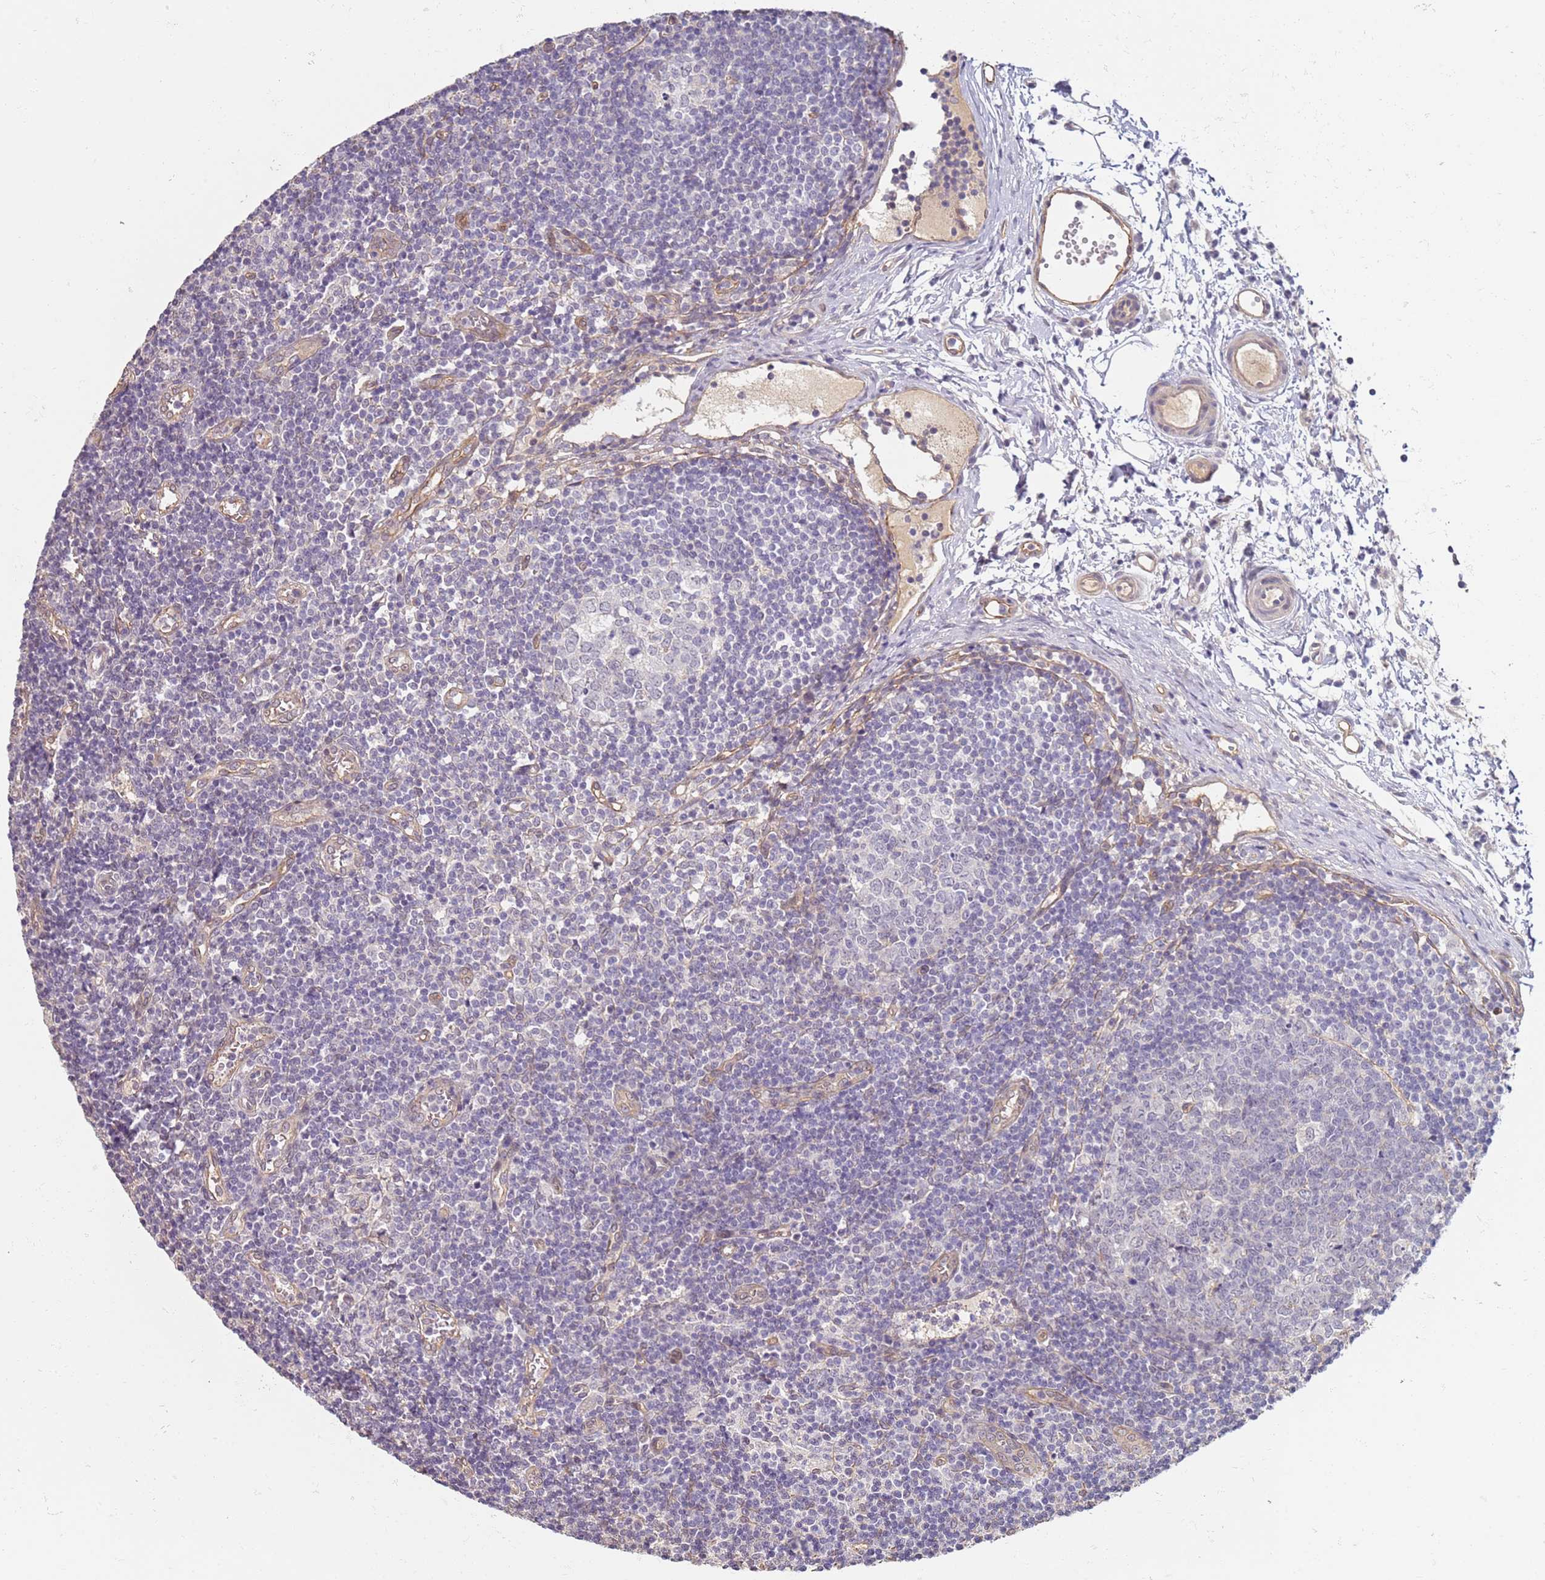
{"staining": {"intensity": "negative", "quantity": "none", "location": "none"}, "tissue": "lymph node", "cell_type": "Germinal center cells", "image_type": "normal", "snomed": [{"axis": "morphology", "description": "Normal tissue, NOS"}, {"axis": "topography", "description": "Lymph node"}], "caption": "Immunohistochemistry image of normal lymph node: lymph node stained with DAB exhibits no significant protein staining in germinal center cells. (DAB (3,3'-diaminobenzidine) IHC, high magnification).", "gene": "WDR93", "patient": {"sex": "female", "age": 37}}